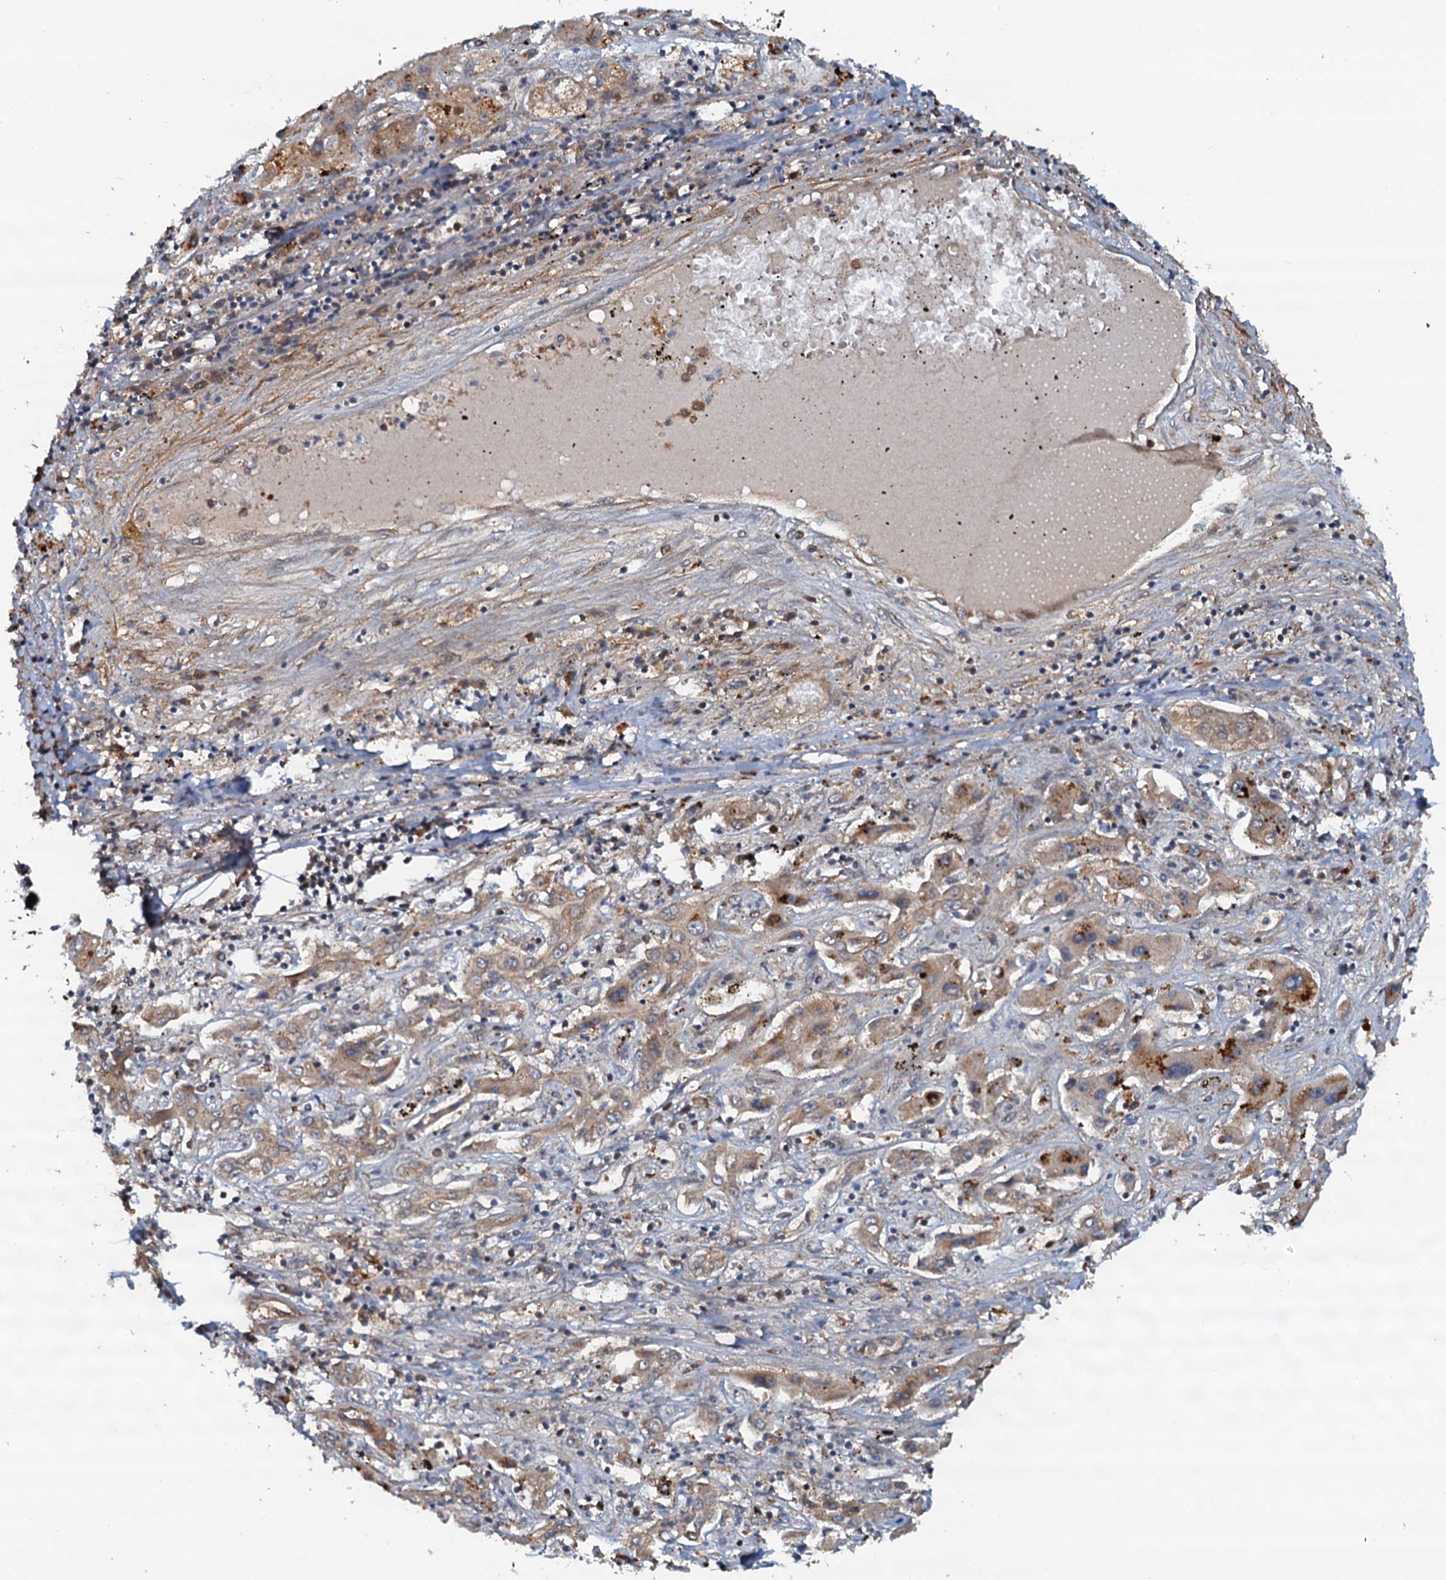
{"staining": {"intensity": "weak", "quantity": ">75%", "location": "cytoplasmic/membranous"}, "tissue": "liver cancer", "cell_type": "Tumor cells", "image_type": "cancer", "snomed": [{"axis": "morphology", "description": "Cholangiocarcinoma"}, {"axis": "topography", "description": "Liver"}], "caption": "The micrograph demonstrates staining of liver cancer, revealing weak cytoplasmic/membranous protein expression (brown color) within tumor cells. The staining is performed using DAB brown chromogen to label protein expression. The nuclei are counter-stained blue using hematoxylin.", "gene": "AAGAB", "patient": {"sex": "male", "age": 67}}